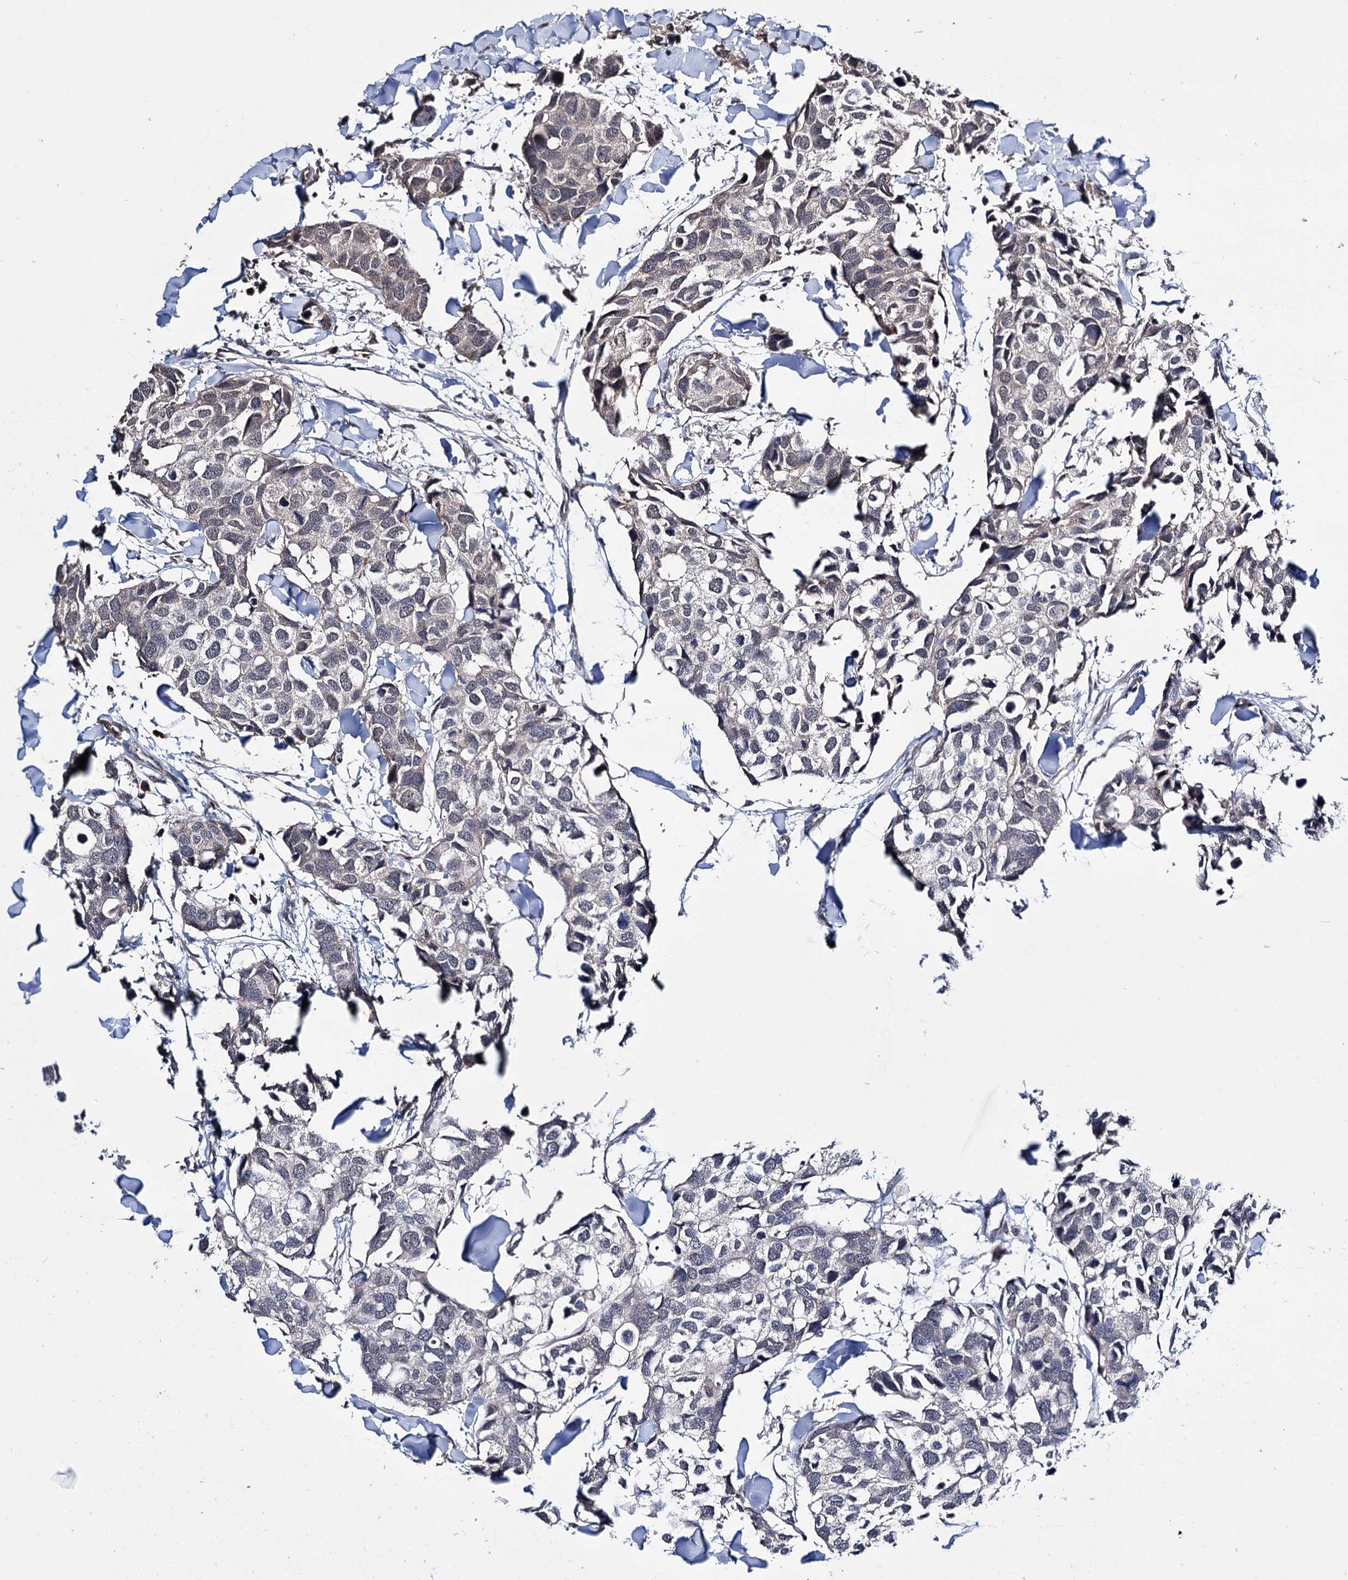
{"staining": {"intensity": "negative", "quantity": "none", "location": "none"}, "tissue": "breast cancer", "cell_type": "Tumor cells", "image_type": "cancer", "snomed": [{"axis": "morphology", "description": "Duct carcinoma"}, {"axis": "topography", "description": "Breast"}], "caption": "This histopathology image is of infiltrating ductal carcinoma (breast) stained with immunohistochemistry to label a protein in brown with the nuclei are counter-stained blue. There is no positivity in tumor cells.", "gene": "CLPB", "patient": {"sex": "female", "age": 83}}